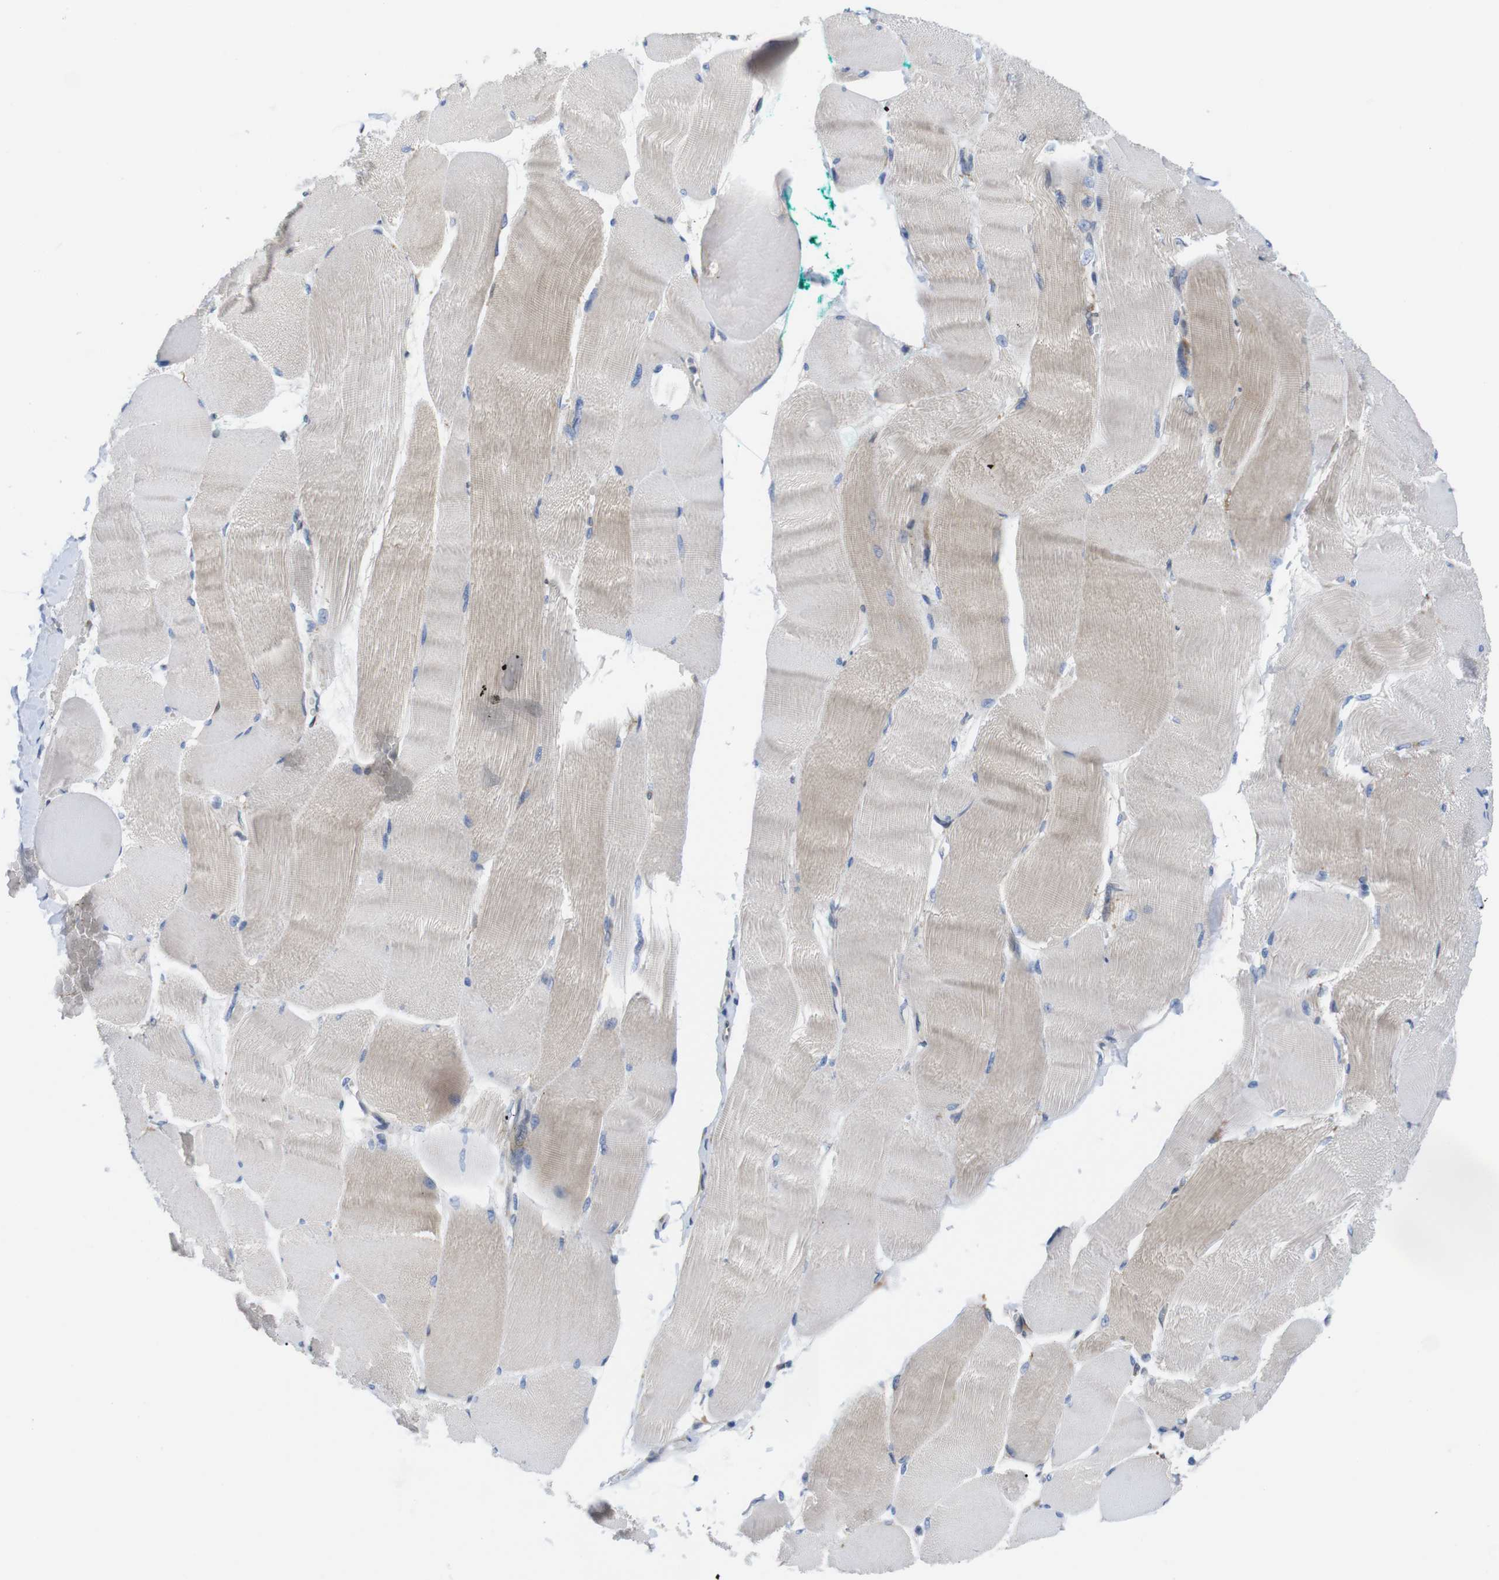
{"staining": {"intensity": "weak", "quantity": "<25%", "location": "cytoplasmic/membranous"}, "tissue": "skeletal muscle", "cell_type": "Myocytes", "image_type": "normal", "snomed": [{"axis": "morphology", "description": "Normal tissue, NOS"}, {"axis": "morphology", "description": "Squamous cell carcinoma, NOS"}, {"axis": "topography", "description": "Skeletal muscle"}], "caption": "A high-resolution image shows IHC staining of unremarkable skeletal muscle, which demonstrates no significant expression in myocytes.", "gene": "HACD3", "patient": {"sex": "male", "age": 51}}